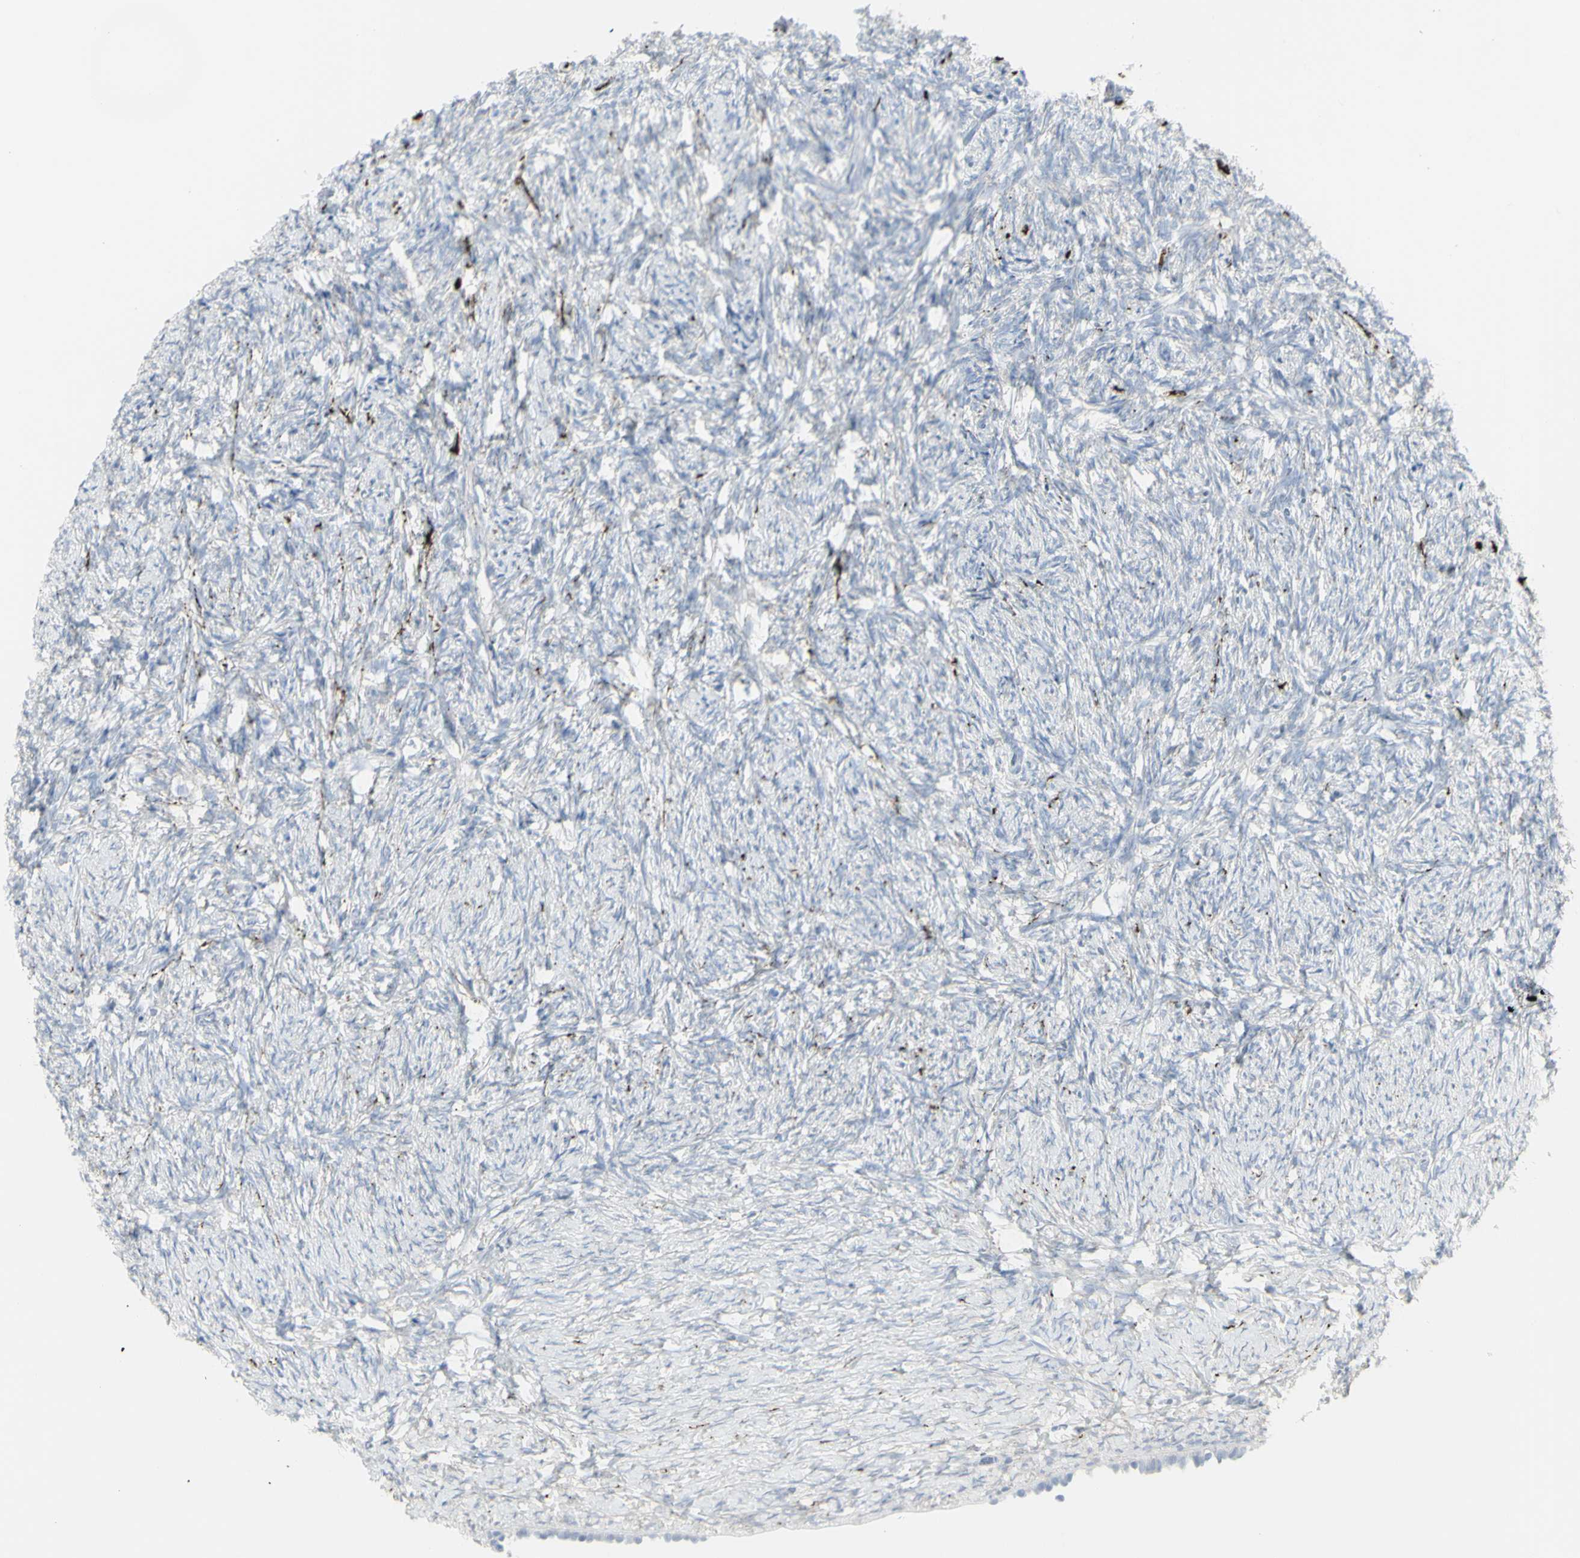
{"staining": {"intensity": "negative", "quantity": "none", "location": "none"}, "tissue": "ovary", "cell_type": "Follicle cells", "image_type": "normal", "snomed": [{"axis": "morphology", "description": "Normal tissue, NOS"}, {"axis": "topography", "description": "Ovary"}], "caption": "There is no significant positivity in follicle cells of ovary. (Brightfield microscopy of DAB immunohistochemistry (IHC) at high magnification).", "gene": "ENSG00000198211", "patient": {"sex": "female", "age": 60}}